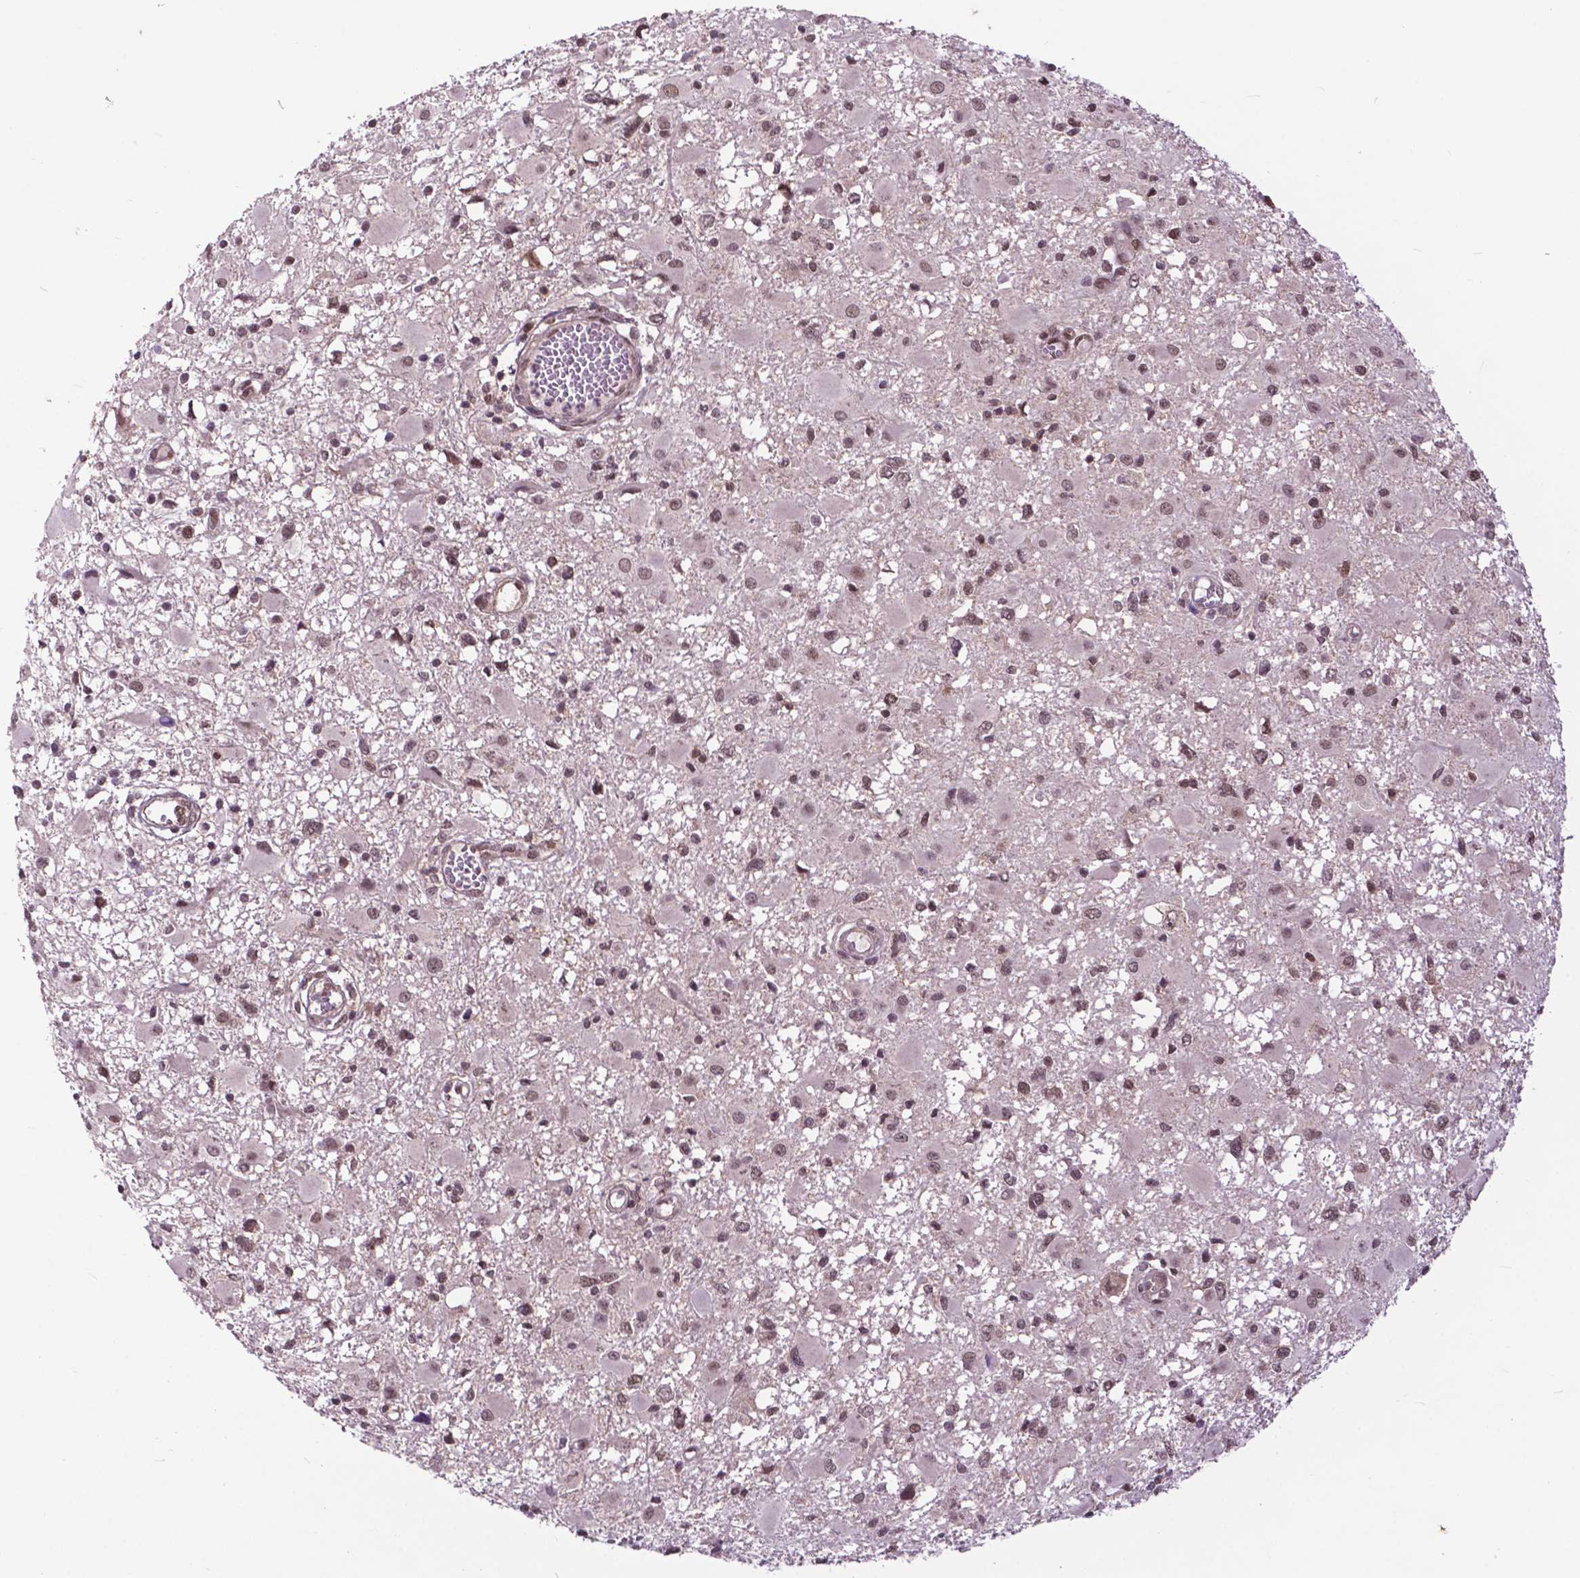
{"staining": {"intensity": "moderate", "quantity": ">75%", "location": "nuclear"}, "tissue": "glioma", "cell_type": "Tumor cells", "image_type": "cancer", "snomed": [{"axis": "morphology", "description": "Glioma, malignant, High grade"}, {"axis": "topography", "description": "Brain"}], "caption": "Immunohistochemical staining of glioma shows medium levels of moderate nuclear protein expression in approximately >75% of tumor cells. (IHC, brightfield microscopy, high magnification).", "gene": "FAF1", "patient": {"sex": "male", "age": 54}}